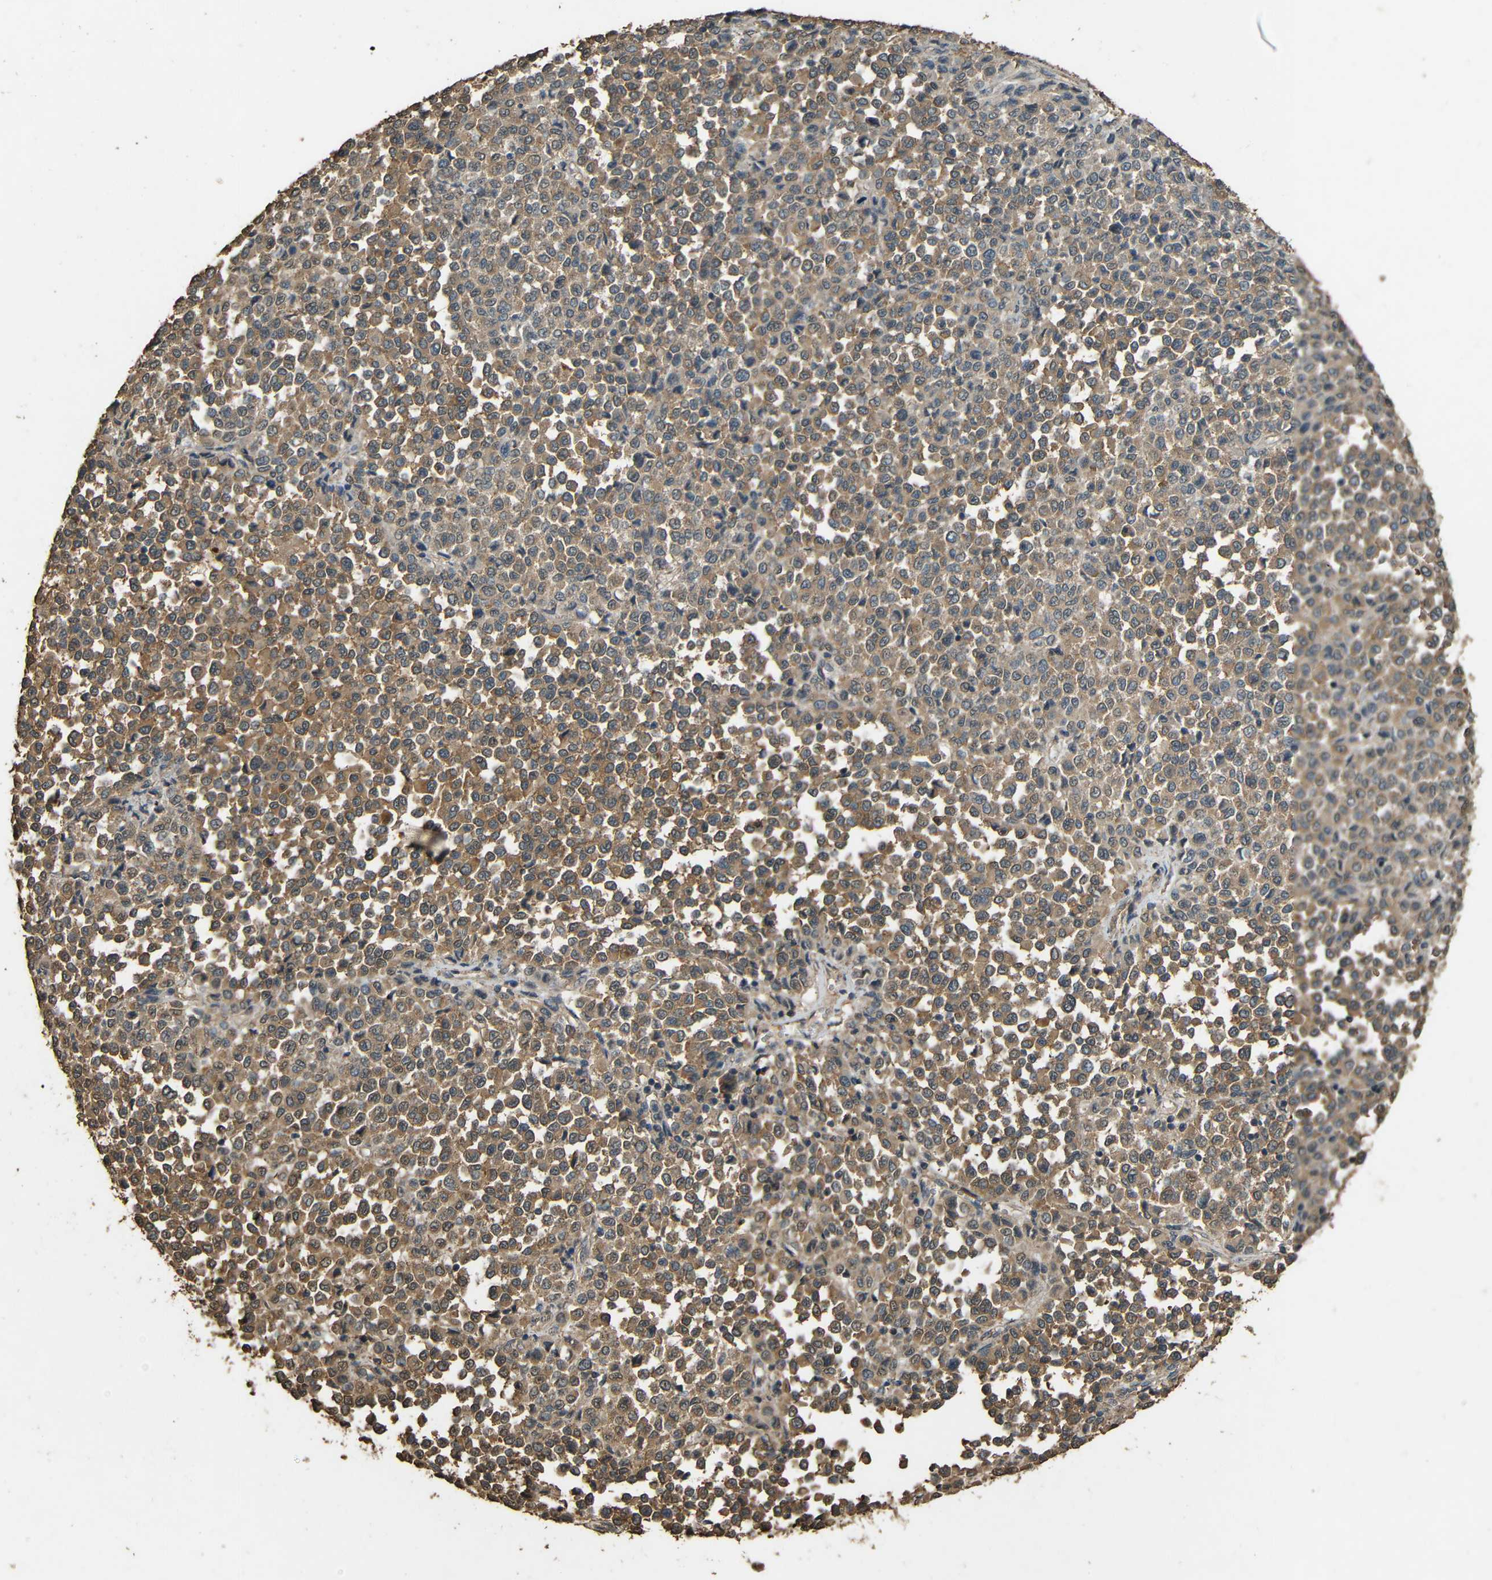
{"staining": {"intensity": "moderate", "quantity": ">75%", "location": "cytoplasmic/membranous"}, "tissue": "melanoma", "cell_type": "Tumor cells", "image_type": "cancer", "snomed": [{"axis": "morphology", "description": "Malignant melanoma, Metastatic site"}, {"axis": "topography", "description": "Pancreas"}], "caption": "Protein analysis of melanoma tissue demonstrates moderate cytoplasmic/membranous expression in approximately >75% of tumor cells.", "gene": "PDE5A", "patient": {"sex": "female", "age": 30}}